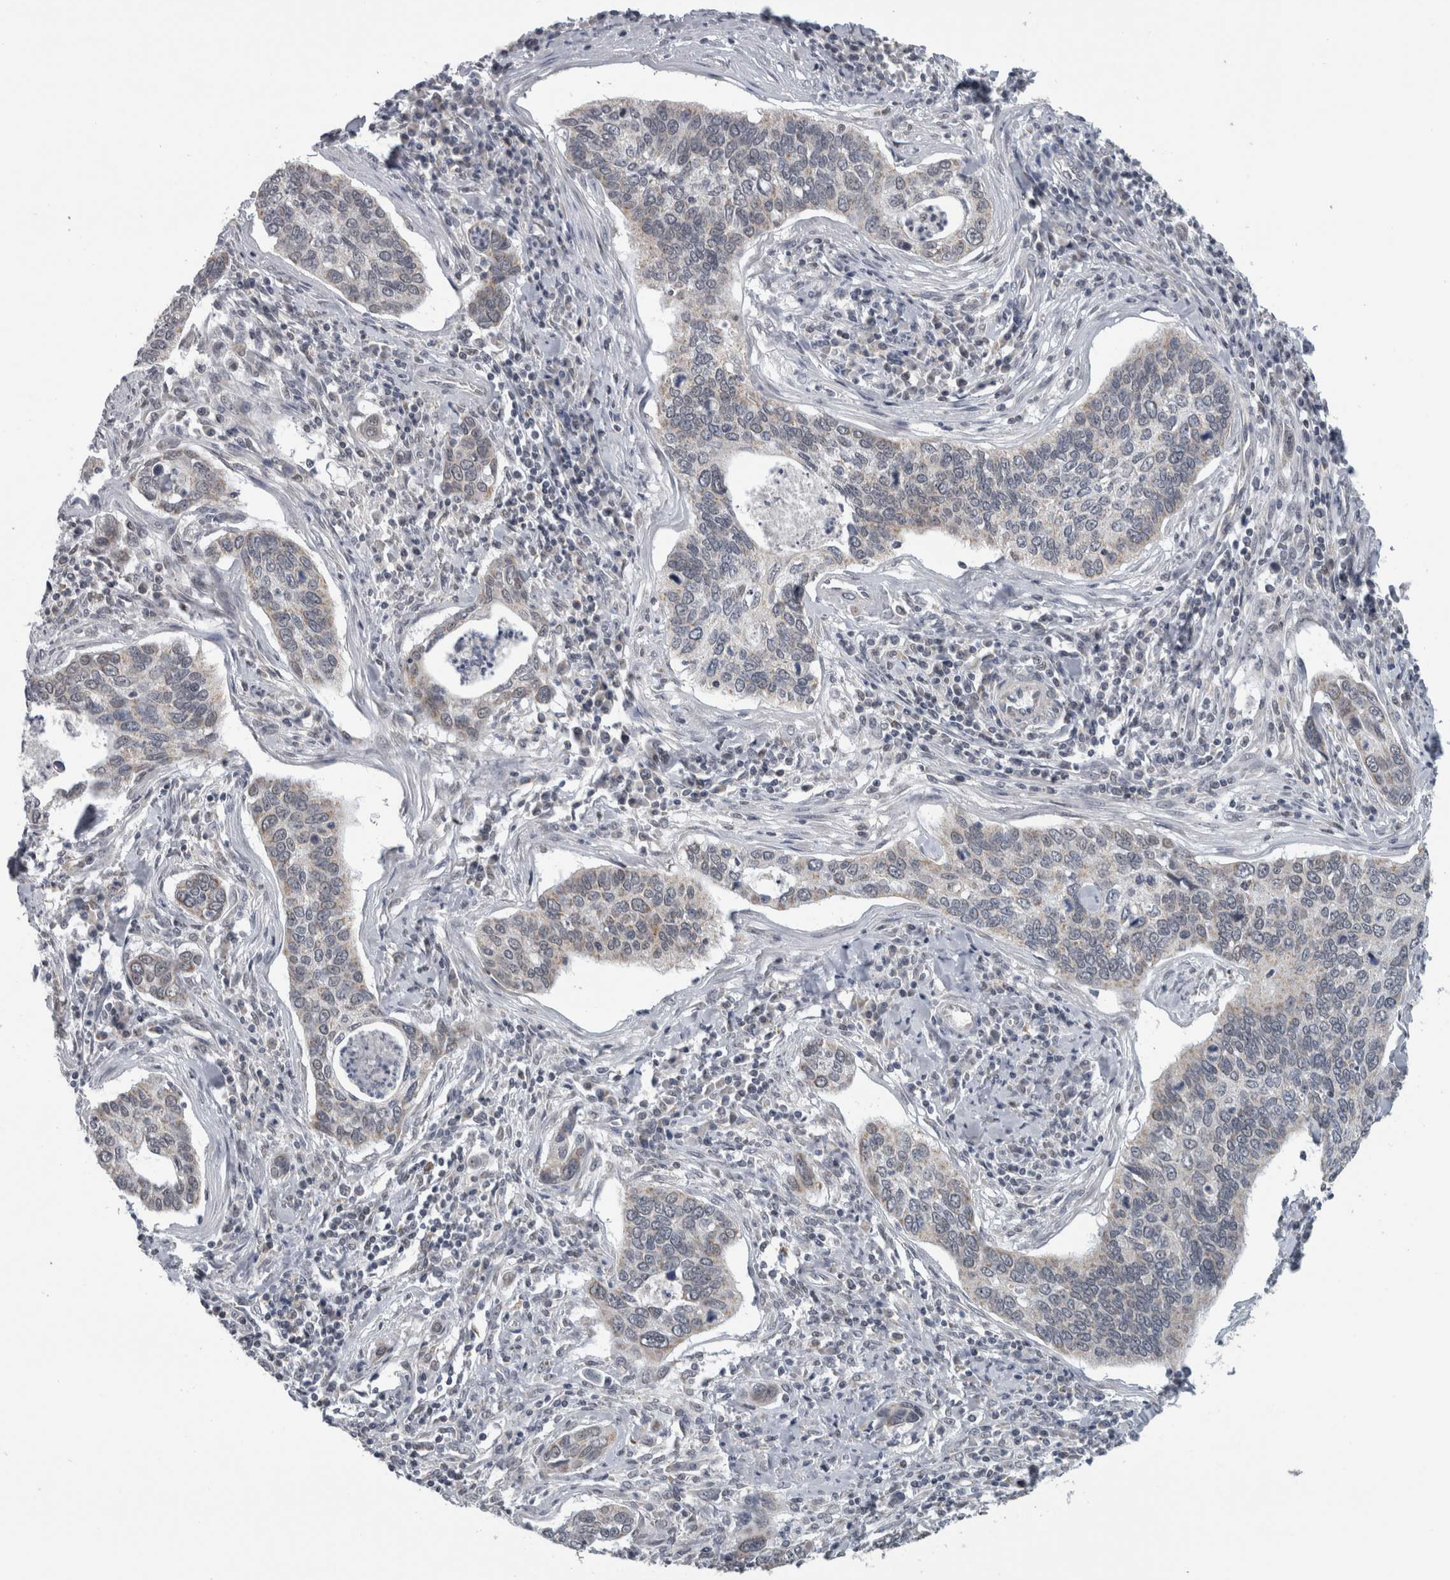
{"staining": {"intensity": "weak", "quantity": "<25%", "location": "cytoplasmic/membranous"}, "tissue": "cervical cancer", "cell_type": "Tumor cells", "image_type": "cancer", "snomed": [{"axis": "morphology", "description": "Squamous cell carcinoma, NOS"}, {"axis": "topography", "description": "Cervix"}], "caption": "Tumor cells show no significant protein expression in cervical squamous cell carcinoma.", "gene": "OR2K2", "patient": {"sex": "female", "age": 53}}